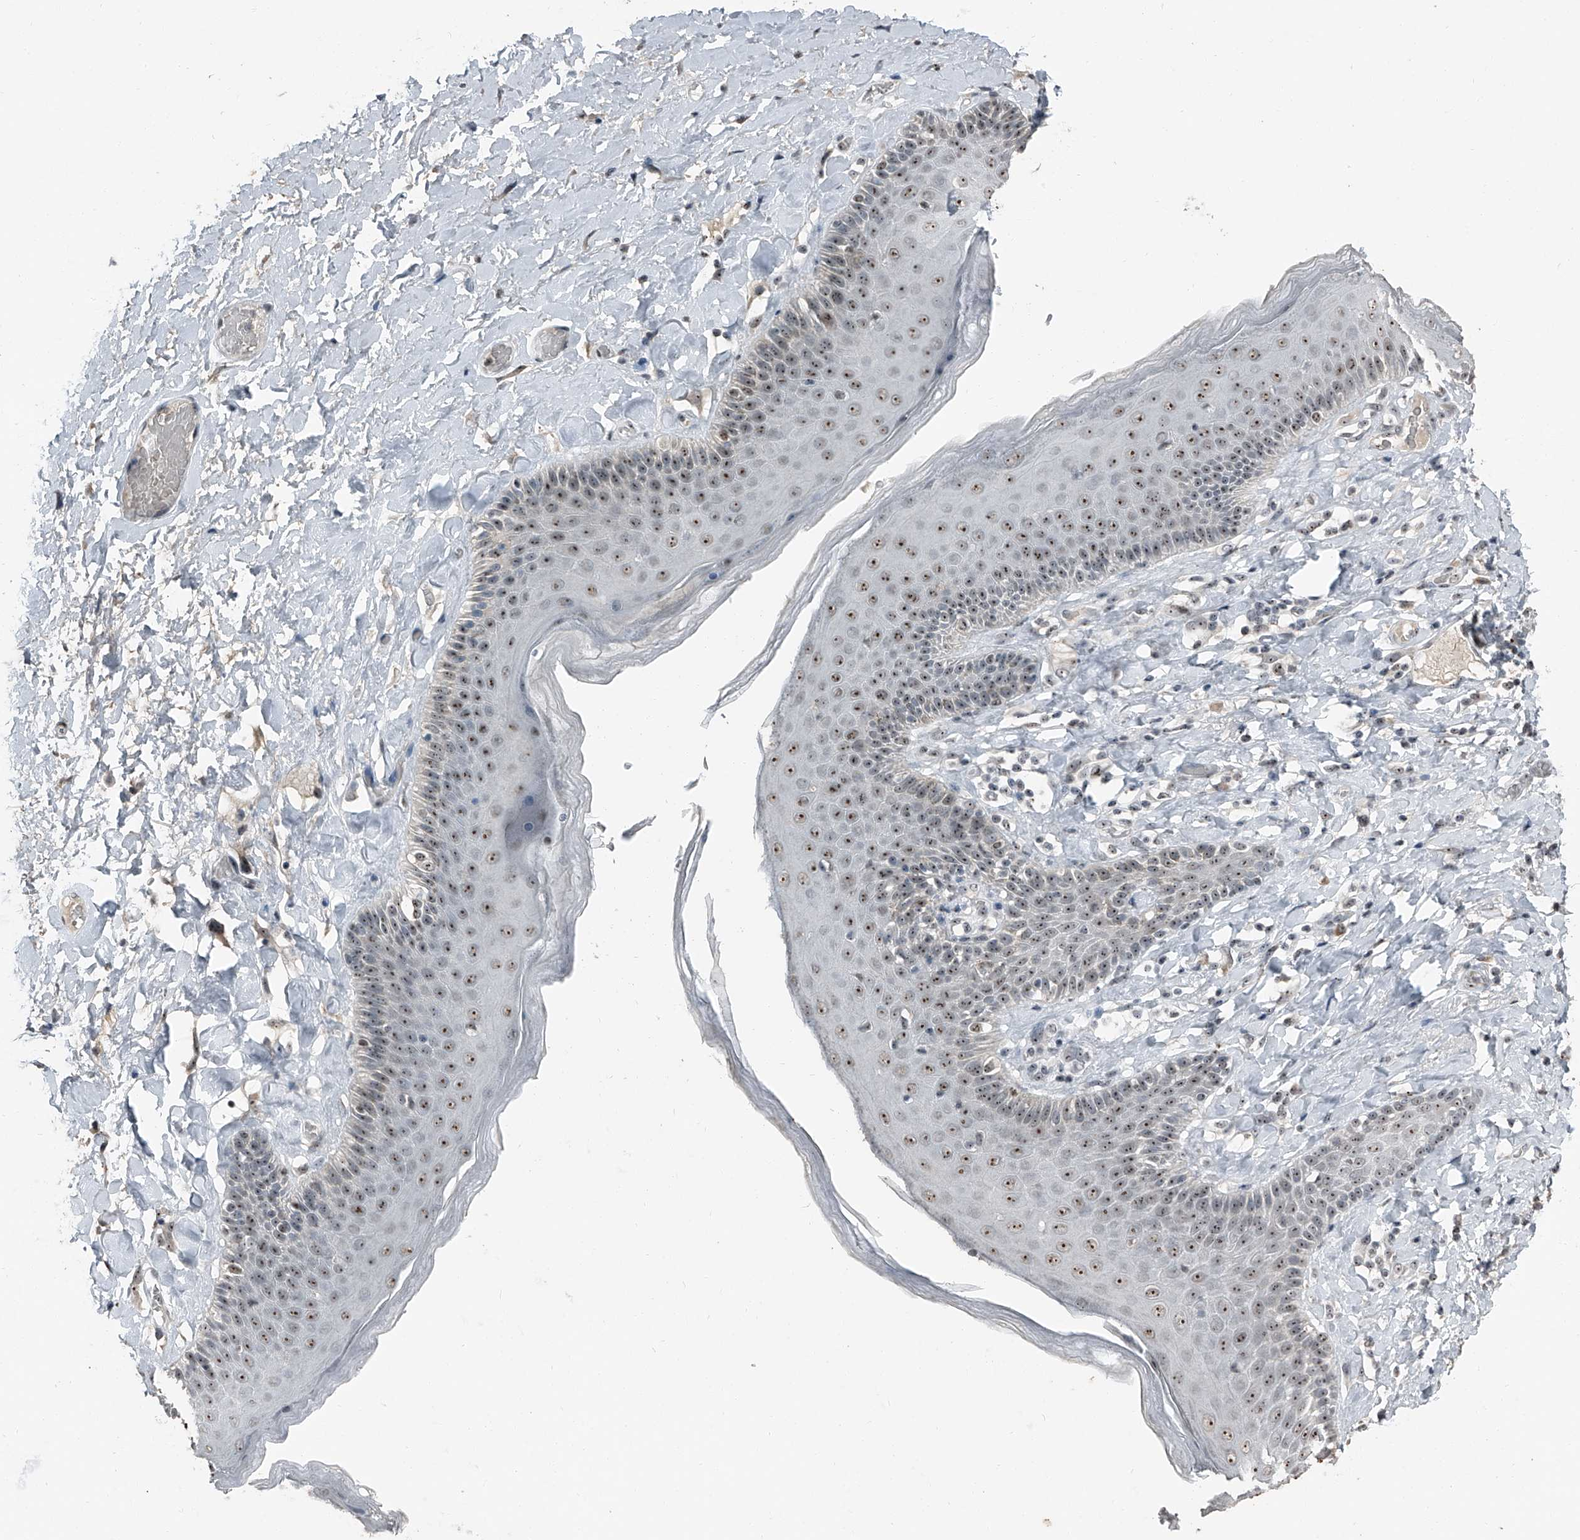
{"staining": {"intensity": "moderate", "quantity": "25%-75%", "location": "nuclear"}, "tissue": "skin", "cell_type": "Epidermal cells", "image_type": "normal", "snomed": [{"axis": "morphology", "description": "Normal tissue, NOS"}, {"axis": "topography", "description": "Anal"}], "caption": "Immunohistochemical staining of benign skin exhibits medium levels of moderate nuclear staining in about 25%-75% of epidermal cells.", "gene": "TCOF1", "patient": {"sex": "male", "age": 69}}